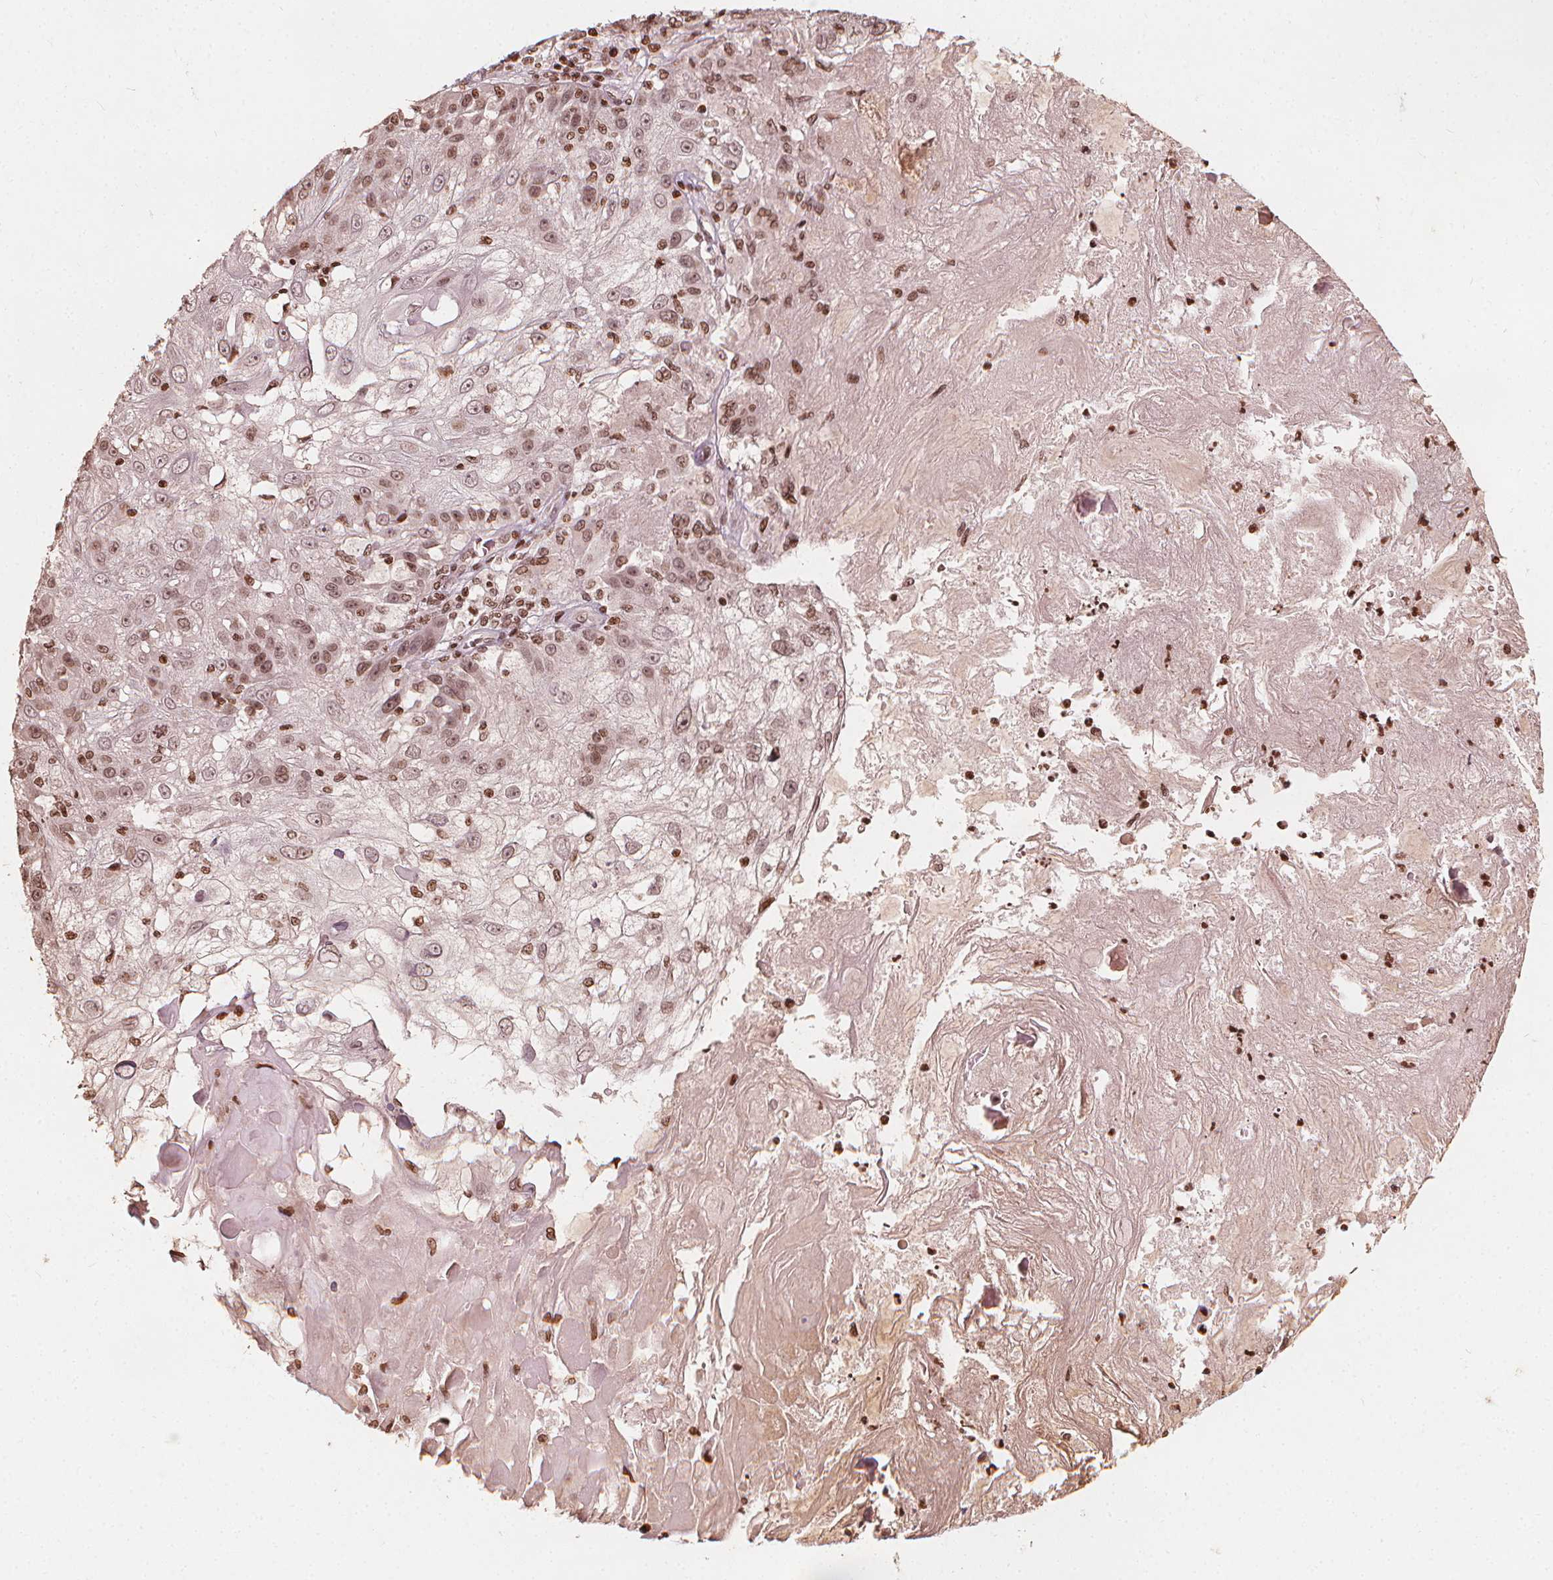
{"staining": {"intensity": "weak", "quantity": ">75%", "location": "nuclear"}, "tissue": "skin cancer", "cell_type": "Tumor cells", "image_type": "cancer", "snomed": [{"axis": "morphology", "description": "Normal tissue, NOS"}, {"axis": "morphology", "description": "Squamous cell carcinoma, NOS"}, {"axis": "topography", "description": "Skin"}], "caption": "Tumor cells demonstrate low levels of weak nuclear staining in about >75% of cells in skin cancer. (DAB (3,3'-diaminobenzidine) IHC, brown staining for protein, blue staining for nuclei).", "gene": "H3C14", "patient": {"sex": "female", "age": 83}}